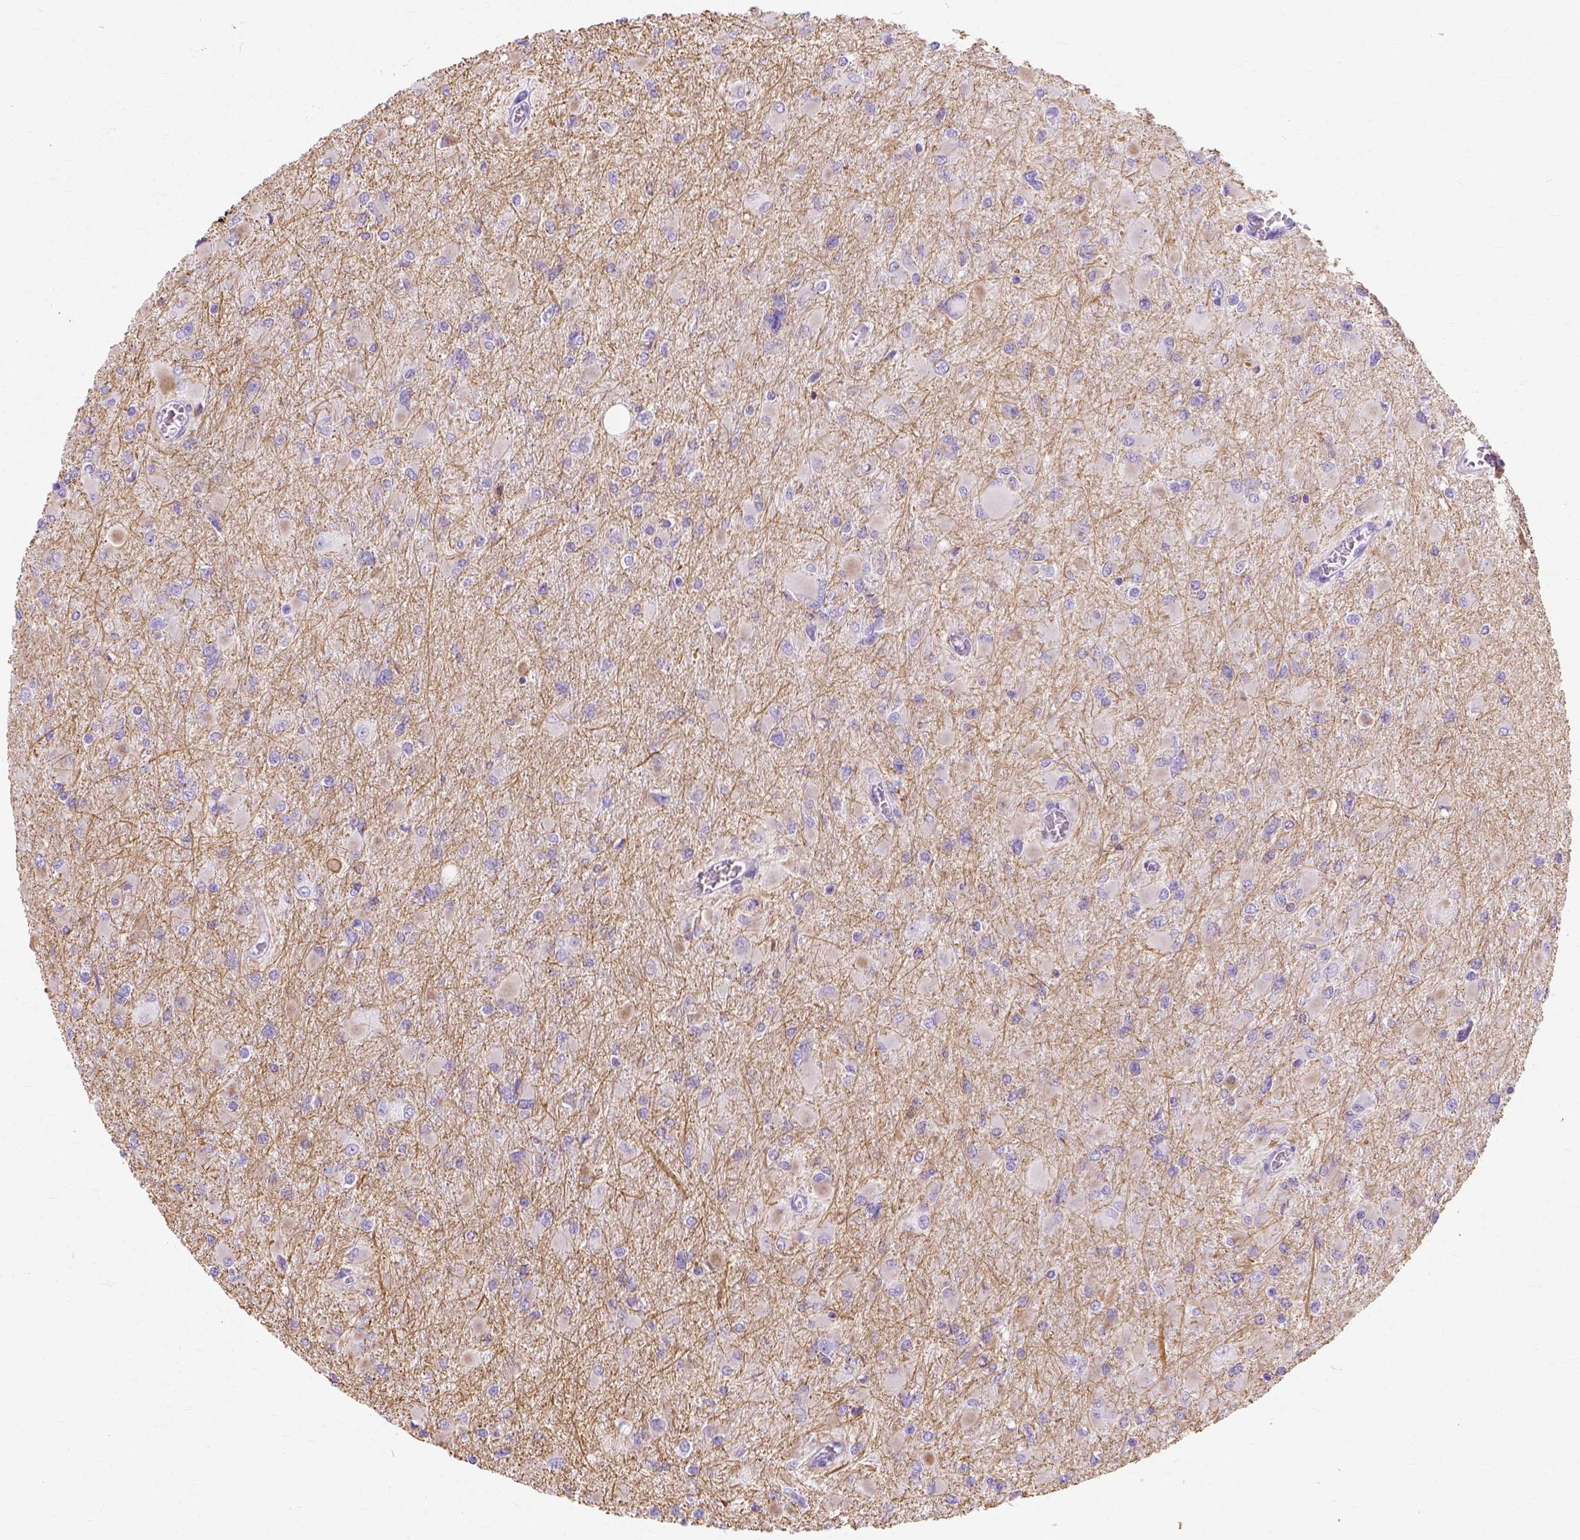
{"staining": {"intensity": "moderate", "quantity": "<25%", "location": "cytoplasmic/membranous"}, "tissue": "glioma", "cell_type": "Tumor cells", "image_type": "cancer", "snomed": [{"axis": "morphology", "description": "Glioma, malignant, High grade"}, {"axis": "topography", "description": "Cerebral cortex"}], "caption": "A photomicrograph of human glioma stained for a protein displays moderate cytoplasmic/membranous brown staining in tumor cells. (DAB IHC with brightfield microscopy, high magnification).", "gene": "MYH15", "patient": {"sex": "female", "age": 36}}